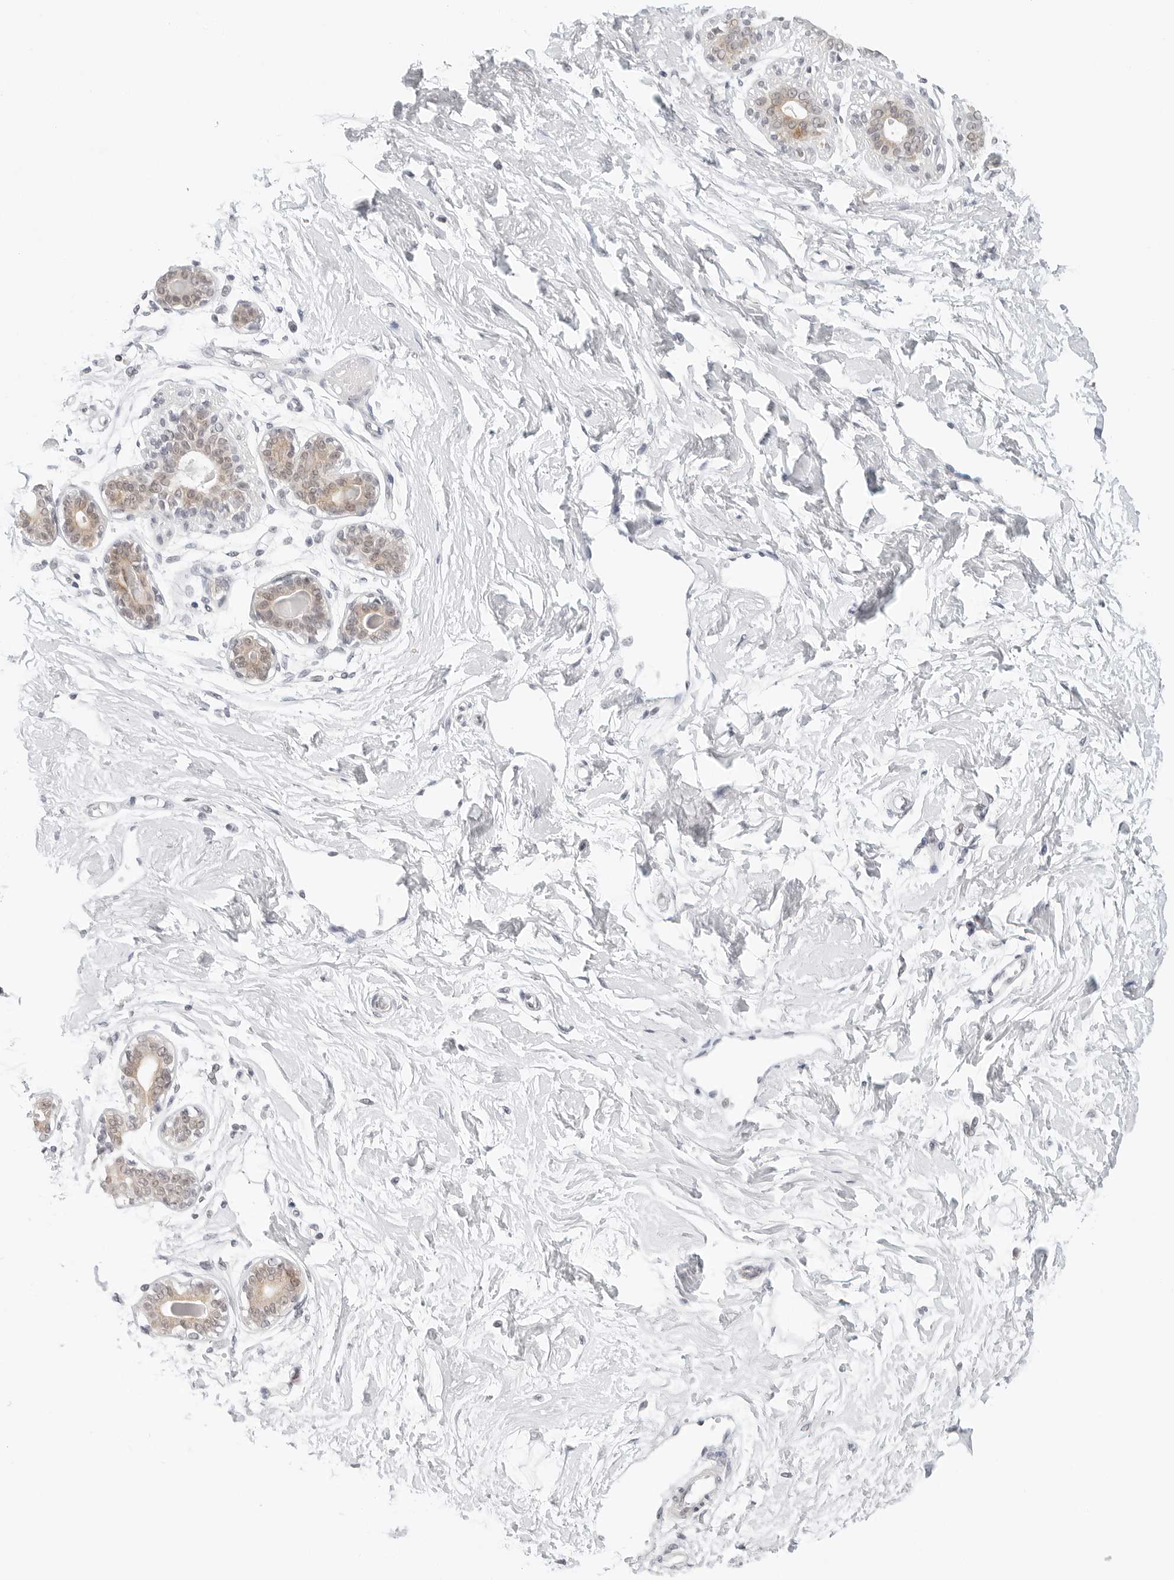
{"staining": {"intensity": "negative", "quantity": "none", "location": "none"}, "tissue": "breast", "cell_type": "Adipocytes", "image_type": "normal", "snomed": [{"axis": "morphology", "description": "Normal tissue, NOS"}, {"axis": "topography", "description": "Breast"}], "caption": "High power microscopy micrograph of an immunohistochemistry (IHC) photomicrograph of normal breast, revealing no significant expression in adipocytes.", "gene": "TSEN2", "patient": {"sex": "female", "age": 45}}